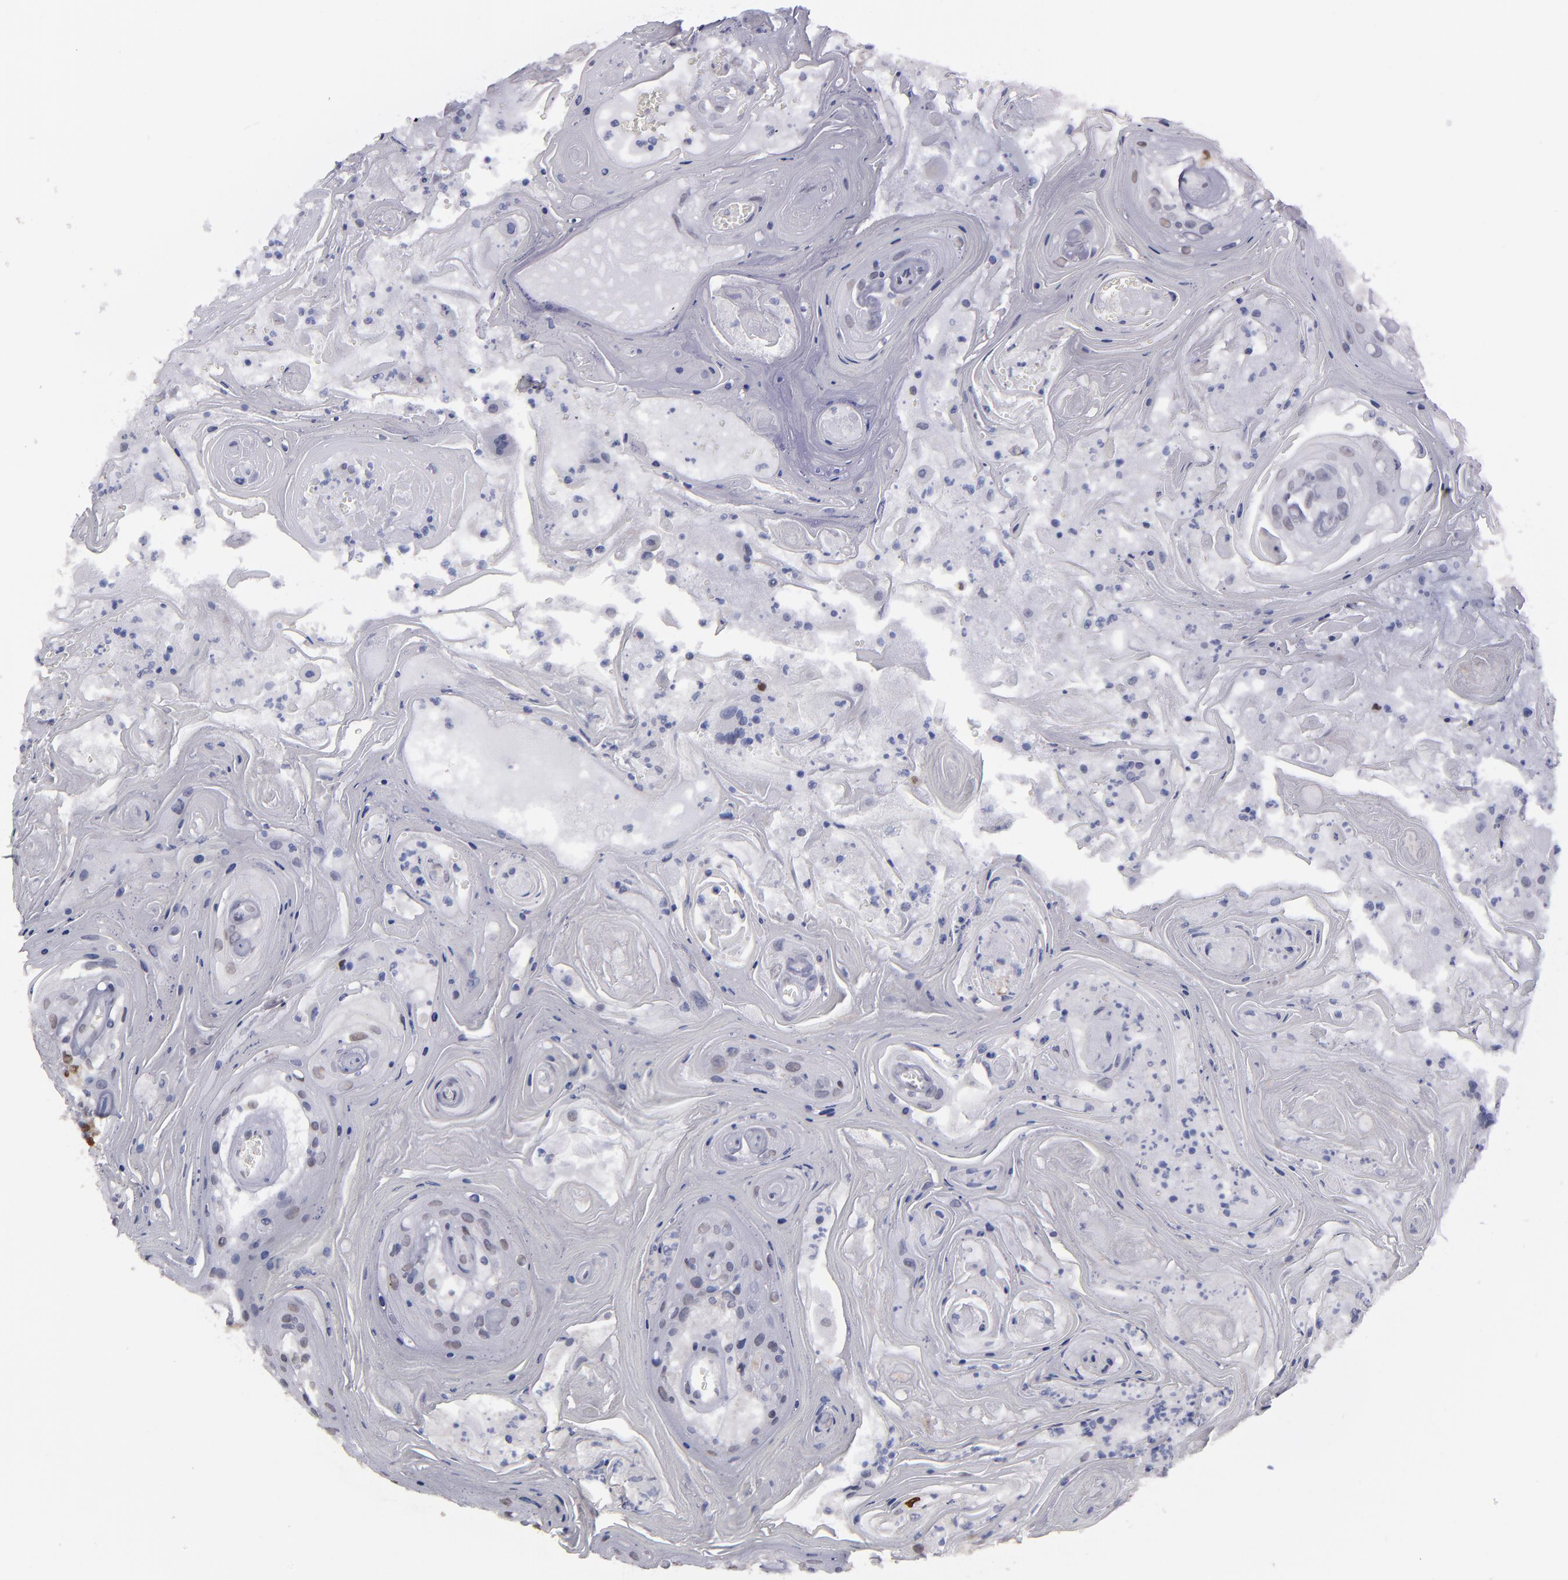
{"staining": {"intensity": "weak", "quantity": "25%-75%", "location": "nuclear"}, "tissue": "head and neck cancer", "cell_type": "Tumor cells", "image_type": "cancer", "snomed": [{"axis": "morphology", "description": "Squamous cell carcinoma, NOS"}, {"axis": "topography", "description": "Oral tissue"}, {"axis": "topography", "description": "Head-Neck"}], "caption": "Immunohistochemical staining of human head and neck cancer (squamous cell carcinoma) reveals low levels of weak nuclear protein expression in about 25%-75% of tumor cells.", "gene": "IRF4", "patient": {"sex": "female", "age": 76}}